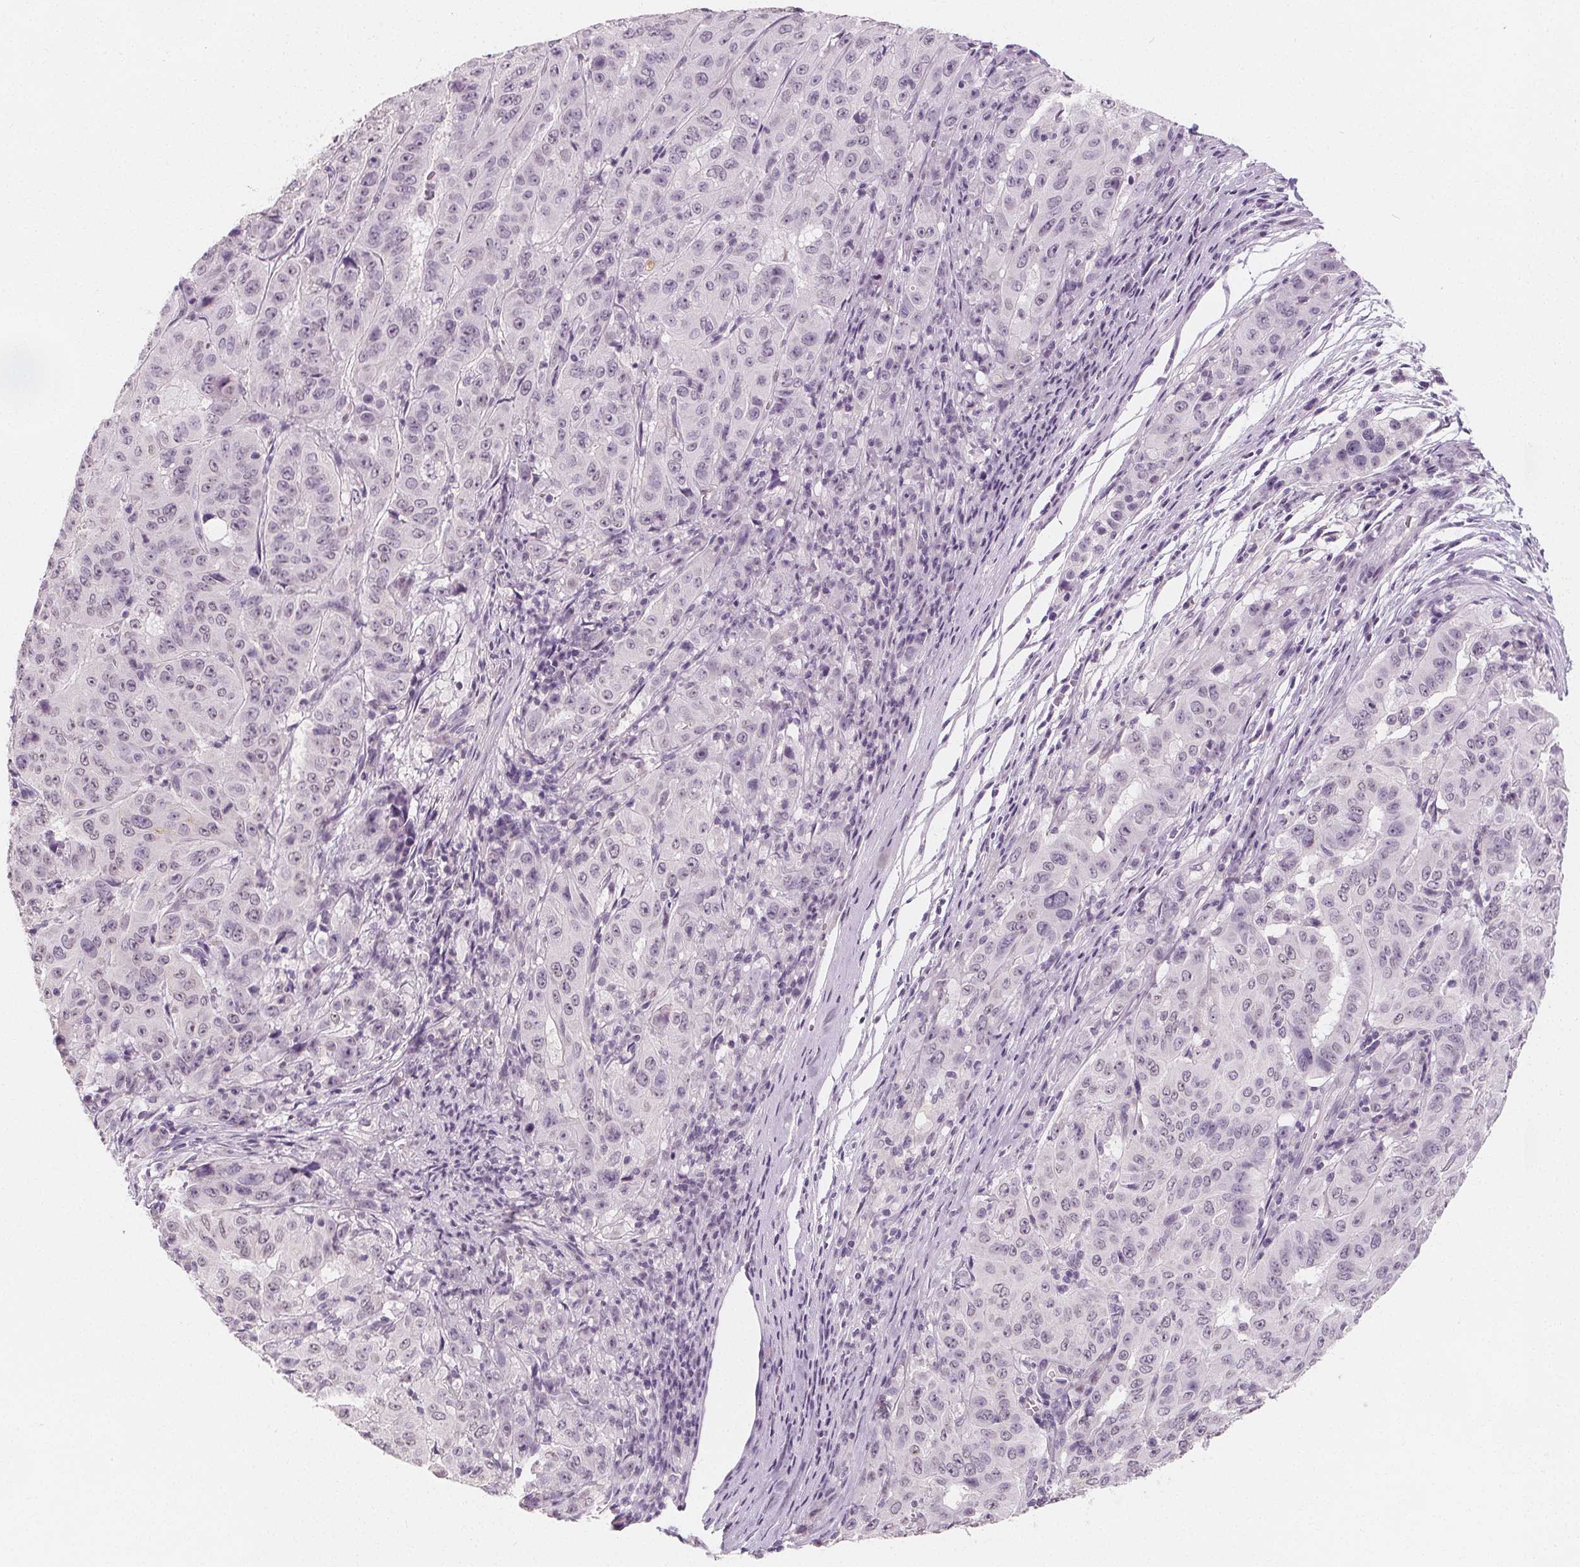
{"staining": {"intensity": "negative", "quantity": "none", "location": "none"}, "tissue": "pancreatic cancer", "cell_type": "Tumor cells", "image_type": "cancer", "snomed": [{"axis": "morphology", "description": "Adenocarcinoma, NOS"}, {"axis": "topography", "description": "Pancreas"}], "caption": "The image reveals no significant expression in tumor cells of pancreatic adenocarcinoma. (Stains: DAB (3,3'-diaminobenzidine) immunohistochemistry with hematoxylin counter stain, Microscopy: brightfield microscopy at high magnification).", "gene": "DBX2", "patient": {"sex": "male", "age": 63}}